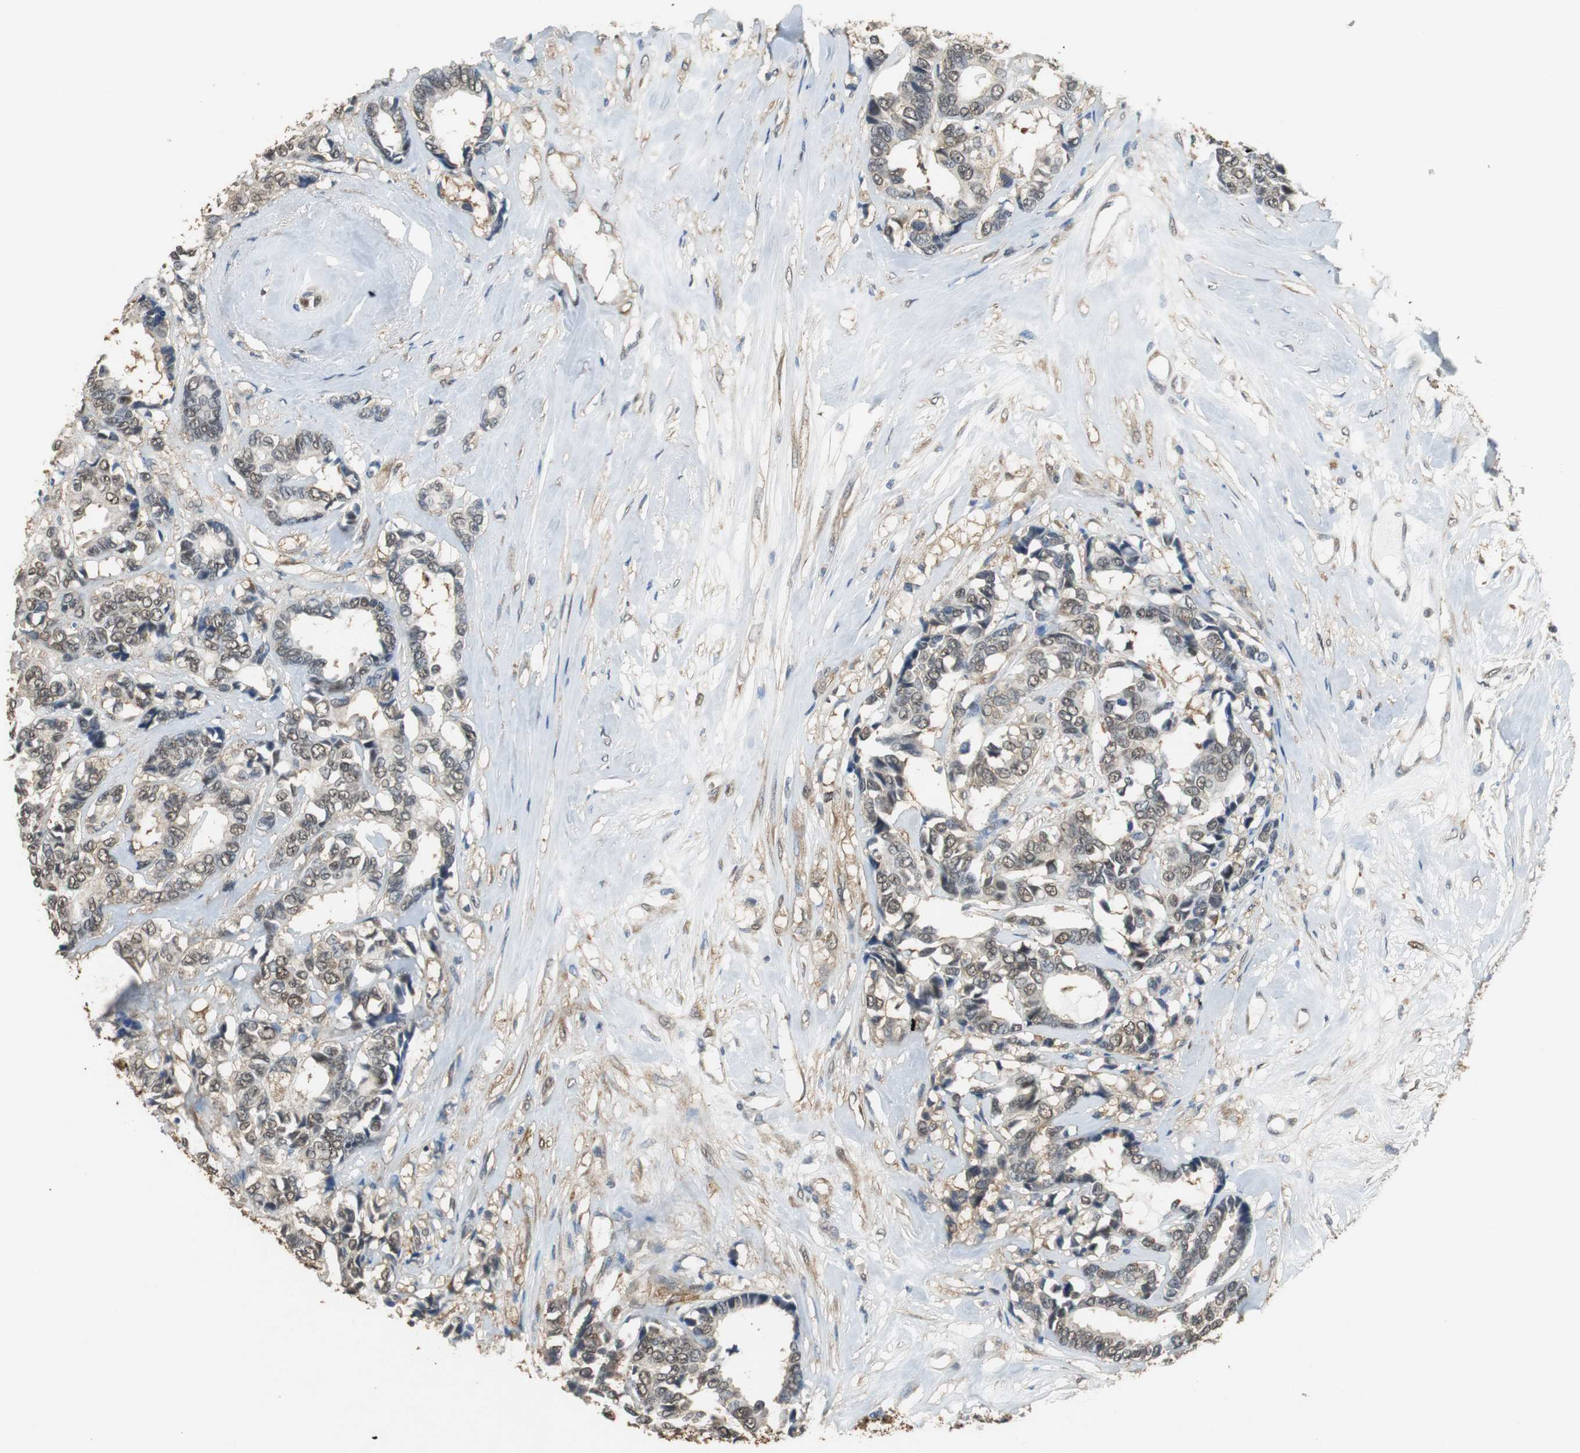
{"staining": {"intensity": "moderate", "quantity": ">75%", "location": "cytoplasmic/membranous,nuclear"}, "tissue": "breast cancer", "cell_type": "Tumor cells", "image_type": "cancer", "snomed": [{"axis": "morphology", "description": "Duct carcinoma"}, {"axis": "topography", "description": "Breast"}], "caption": "Invasive ductal carcinoma (breast) was stained to show a protein in brown. There is medium levels of moderate cytoplasmic/membranous and nuclear expression in approximately >75% of tumor cells.", "gene": "UBQLN2", "patient": {"sex": "female", "age": 87}}